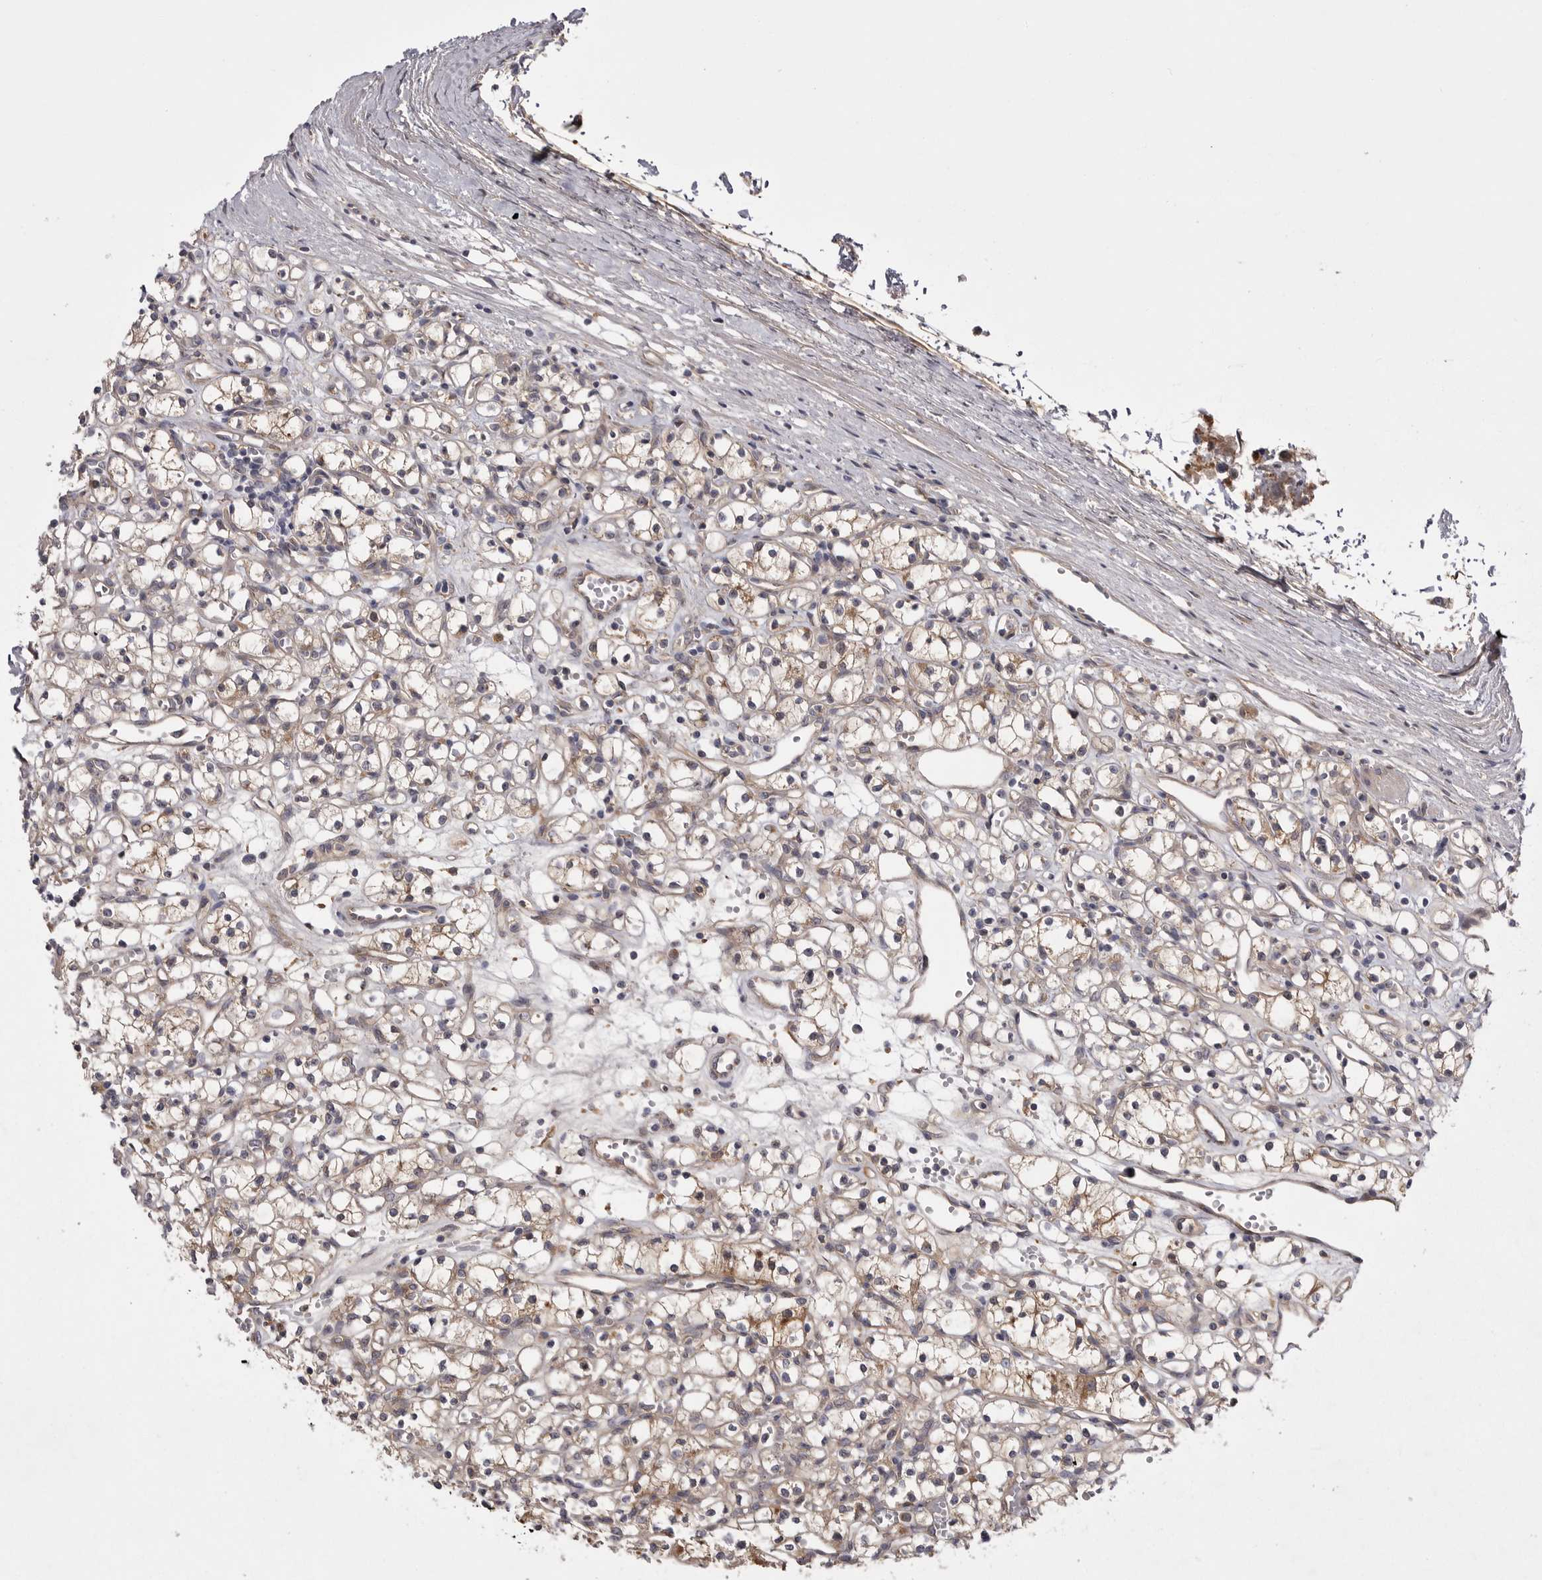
{"staining": {"intensity": "moderate", "quantity": "<25%", "location": "cytoplasmic/membranous"}, "tissue": "renal cancer", "cell_type": "Tumor cells", "image_type": "cancer", "snomed": [{"axis": "morphology", "description": "Adenocarcinoma, NOS"}, {"axis": "topography", "description": "Kidney"}], "caption": "Renal cancer stained with immunohistochemistry exhibits moderate cytoplasmic/membranous expression in about <25% of tumor cells.", "gene": "OSBPL9", "patient": {"sex": "female", "age": 59}}